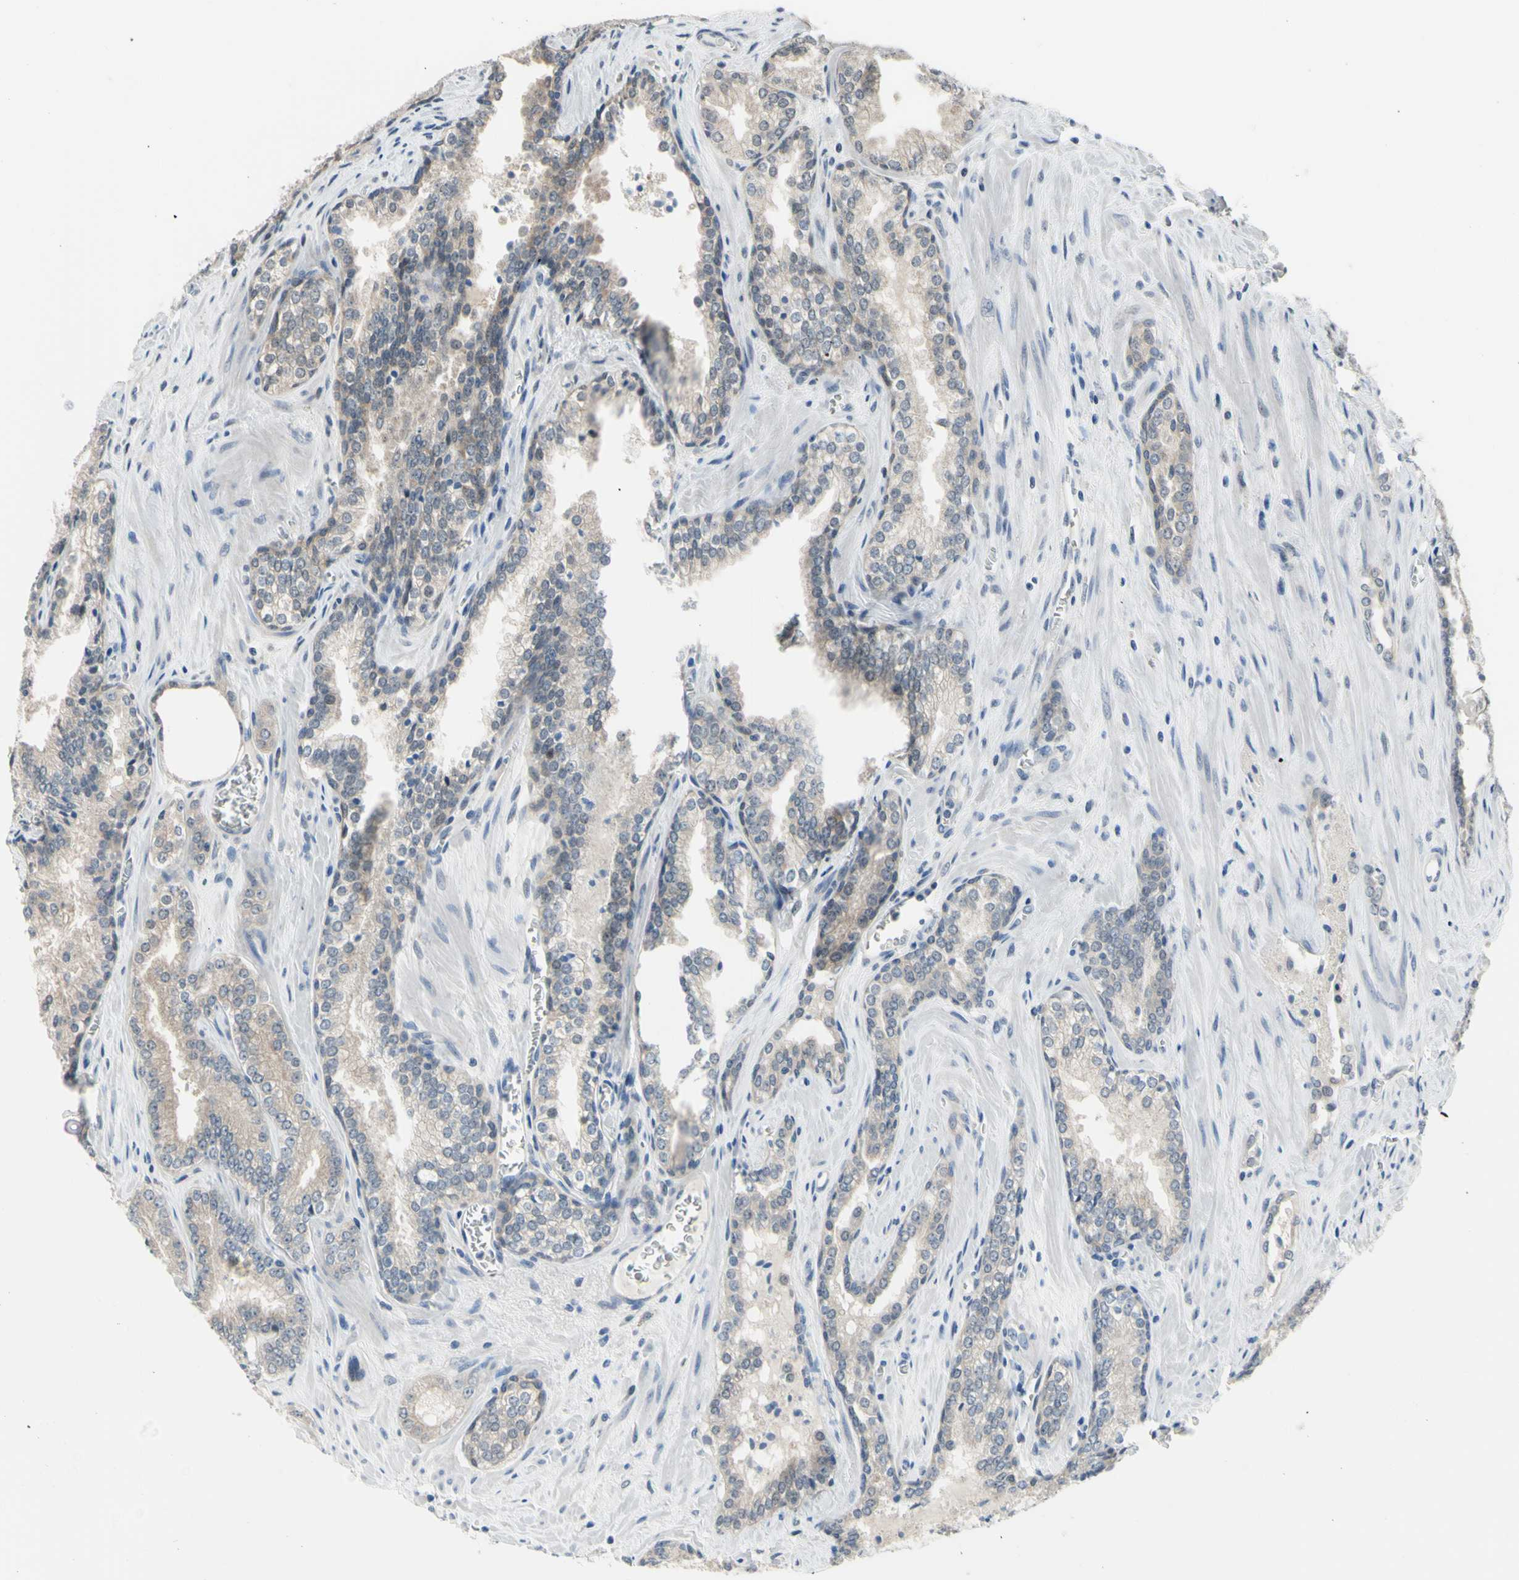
{"staining": {"intensity": "weak", "quantity": ">75%", "location": "cytoplasmic/membranous"}, "tissue": "prostate cancer", "cell_type": "Tumor cells", "image_type": "cancer", "snomed": [{"axis": "morphology", "description": "Adenocarcinoma, Low grade"}, {"axis": "topography", "description": "Prostate"}], "caption": "Weak cytoplasmic/membranous positivity is identified in about >75% of tumor cells in prostate cancer. (Stains: DAB in brown, nuclei in blue, Microscopy: brightfield microscopy at high magnification).", "gene": "HSPA4", "patient": {"sex": "male", "age": 60}}